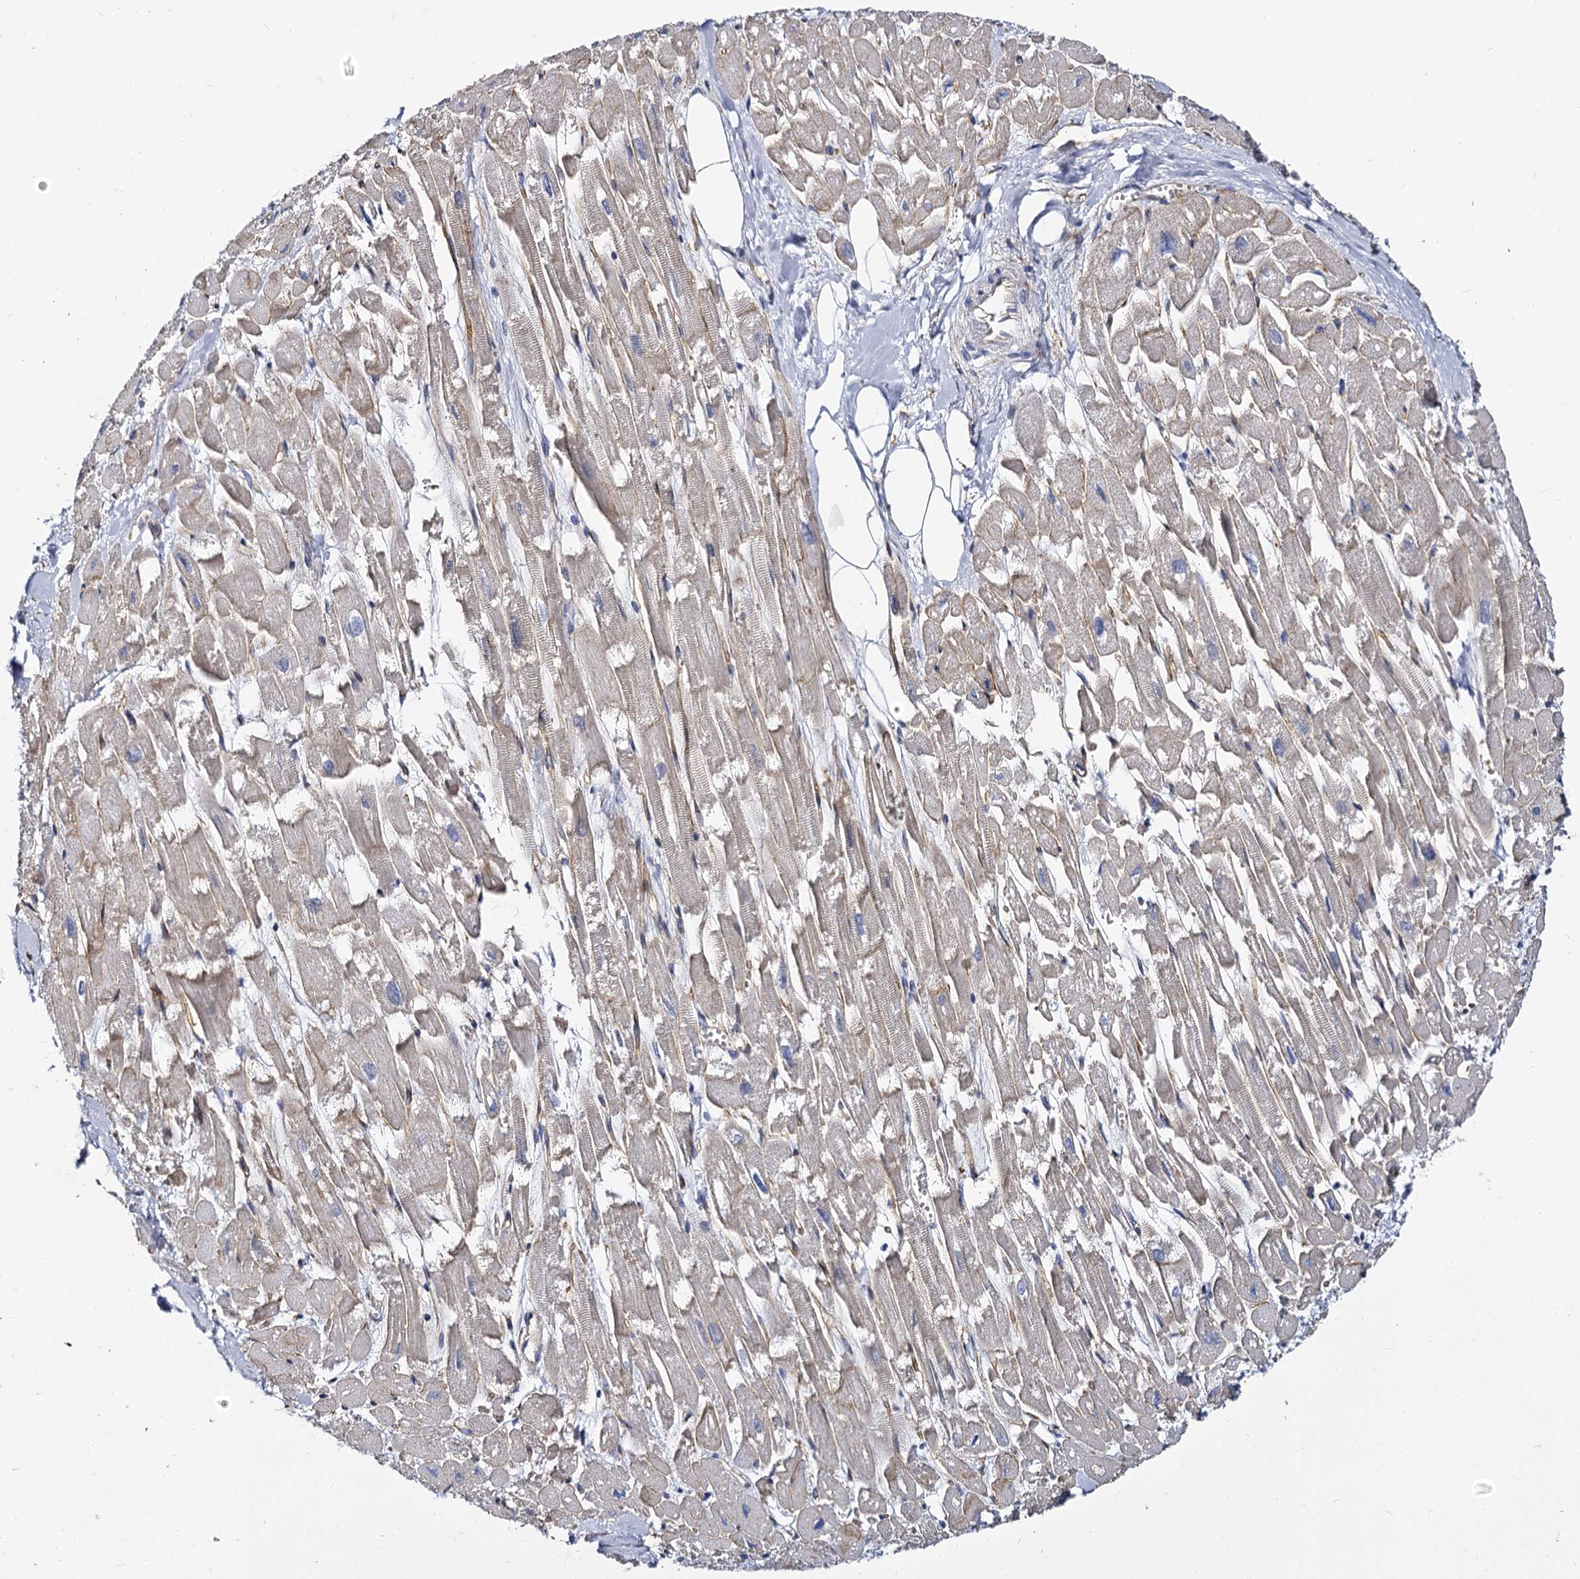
{"staining": {"intensity": "weak", "quantity": "<25%", "location": "cytoplasmic/membranous"}, "tissue": "heart muscle", "cell_type": "Cardiomyocytes", "image_type": "normal", "snomed": [{"axis": "morphology", "description": "Normal tissue, NOS"}, {"axis": "topography", "description": "Heart"}], "caption": "A high-resolution histopathology image shows immunohistochemistry staining of unremarkable heart muscle, which reveals no significant expression in cardiomyocytes.", "gene": "CBFB", "patient": {"sex": "male", "age": 54}}